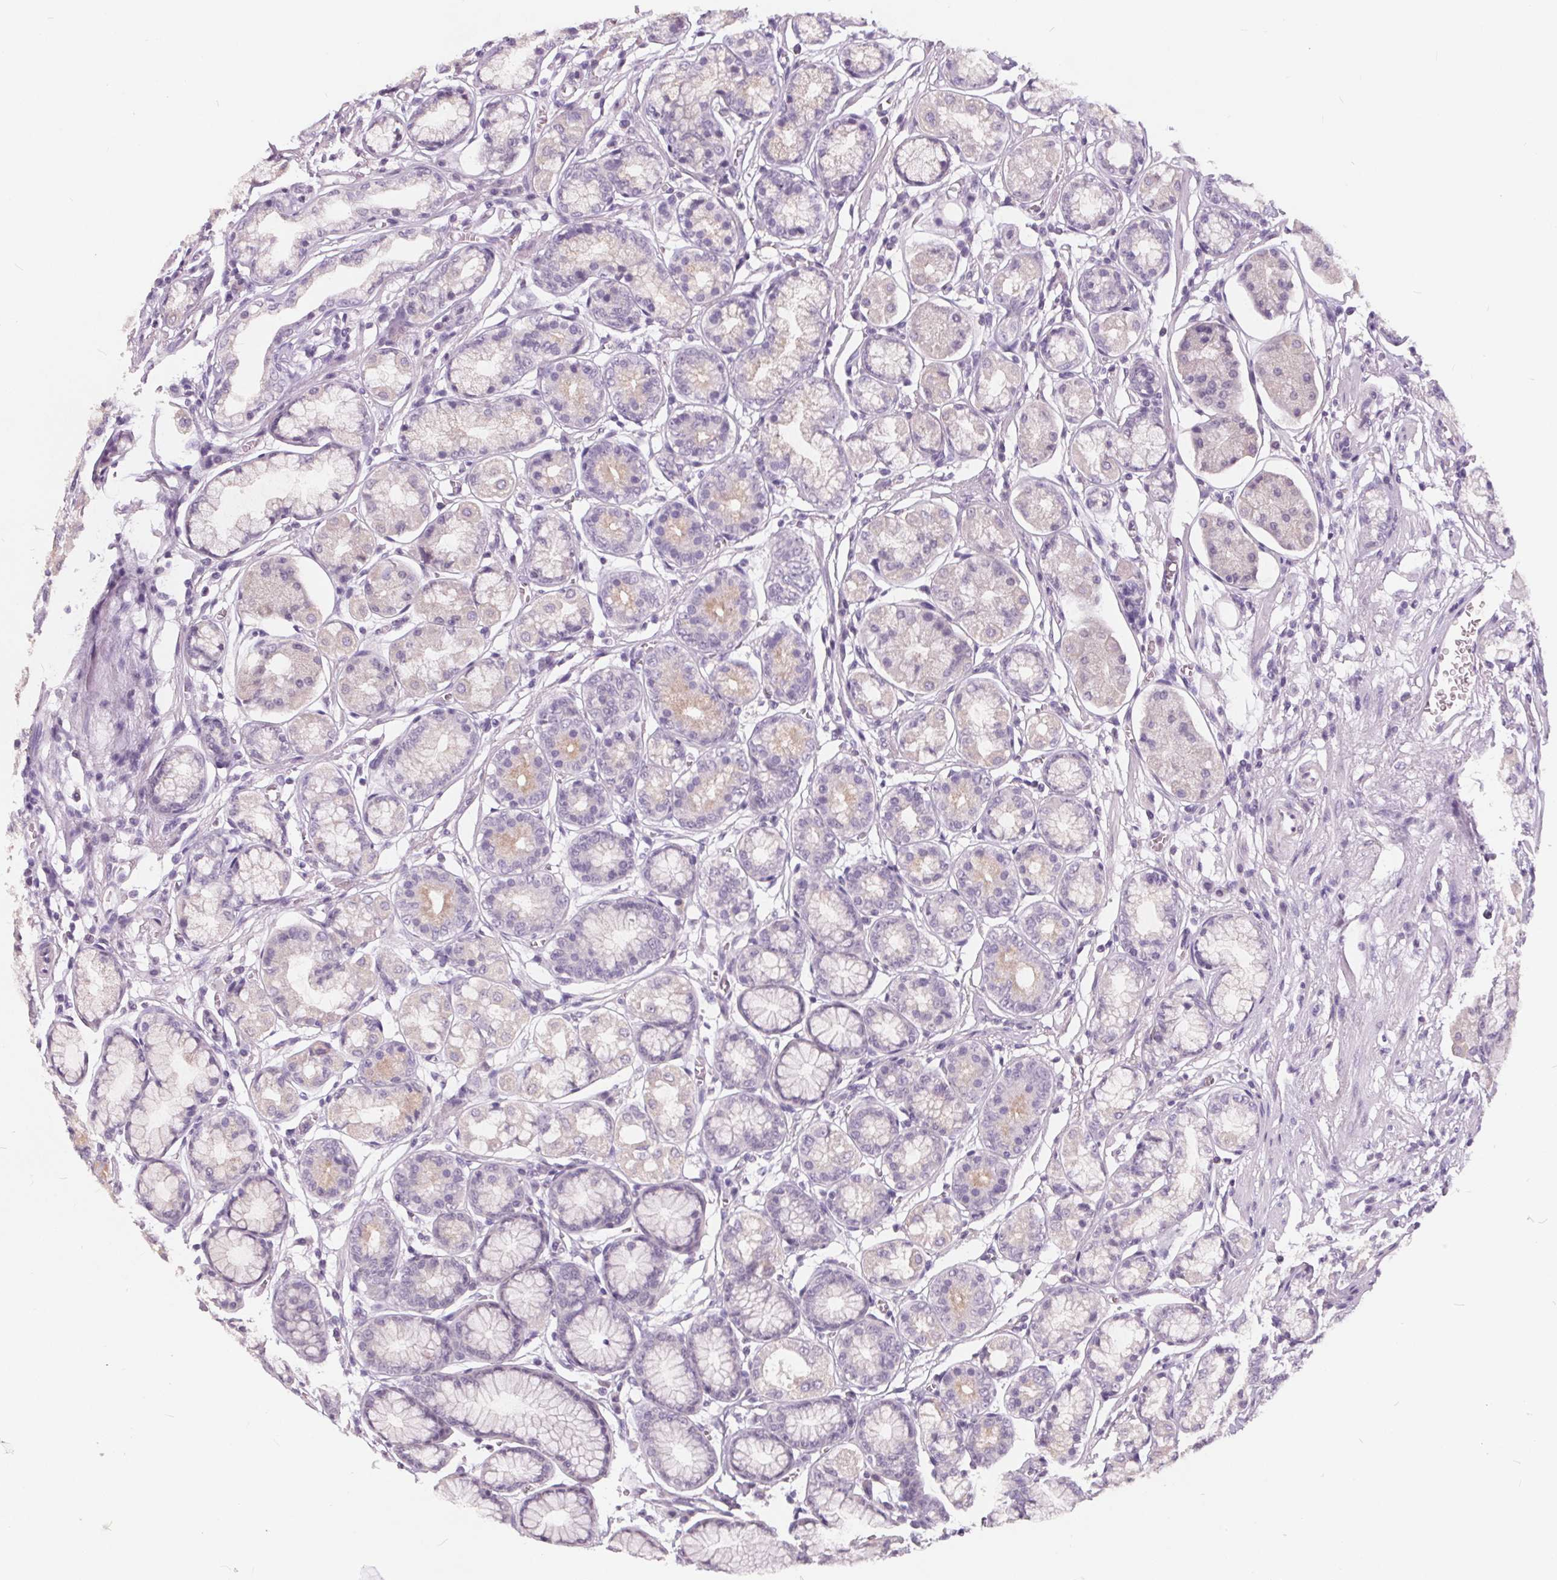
{"staining": {"intensity": "weak", "quantity": "<25%", "location": "cytoplasmic/membranous"}, "tissue": "stomach", "cell_type": "Glandular cells", "image_type": "normal", "snomed": [{"axis": "morphology", "description": "Normal tissue, NOS"}, {"axis": "topography", "description": "Stomach"}, {"axis": "topography", "description": "Stomach, lower"}], "caption": "Immunohistochemistry (IHC) of unremarkable stomach exhibits no staining in glandular cells. (IHC, brightfield microscopy, high magnification).", "gene": "PLA2G2E", "patient": {"sex": "male", "age": 76}}